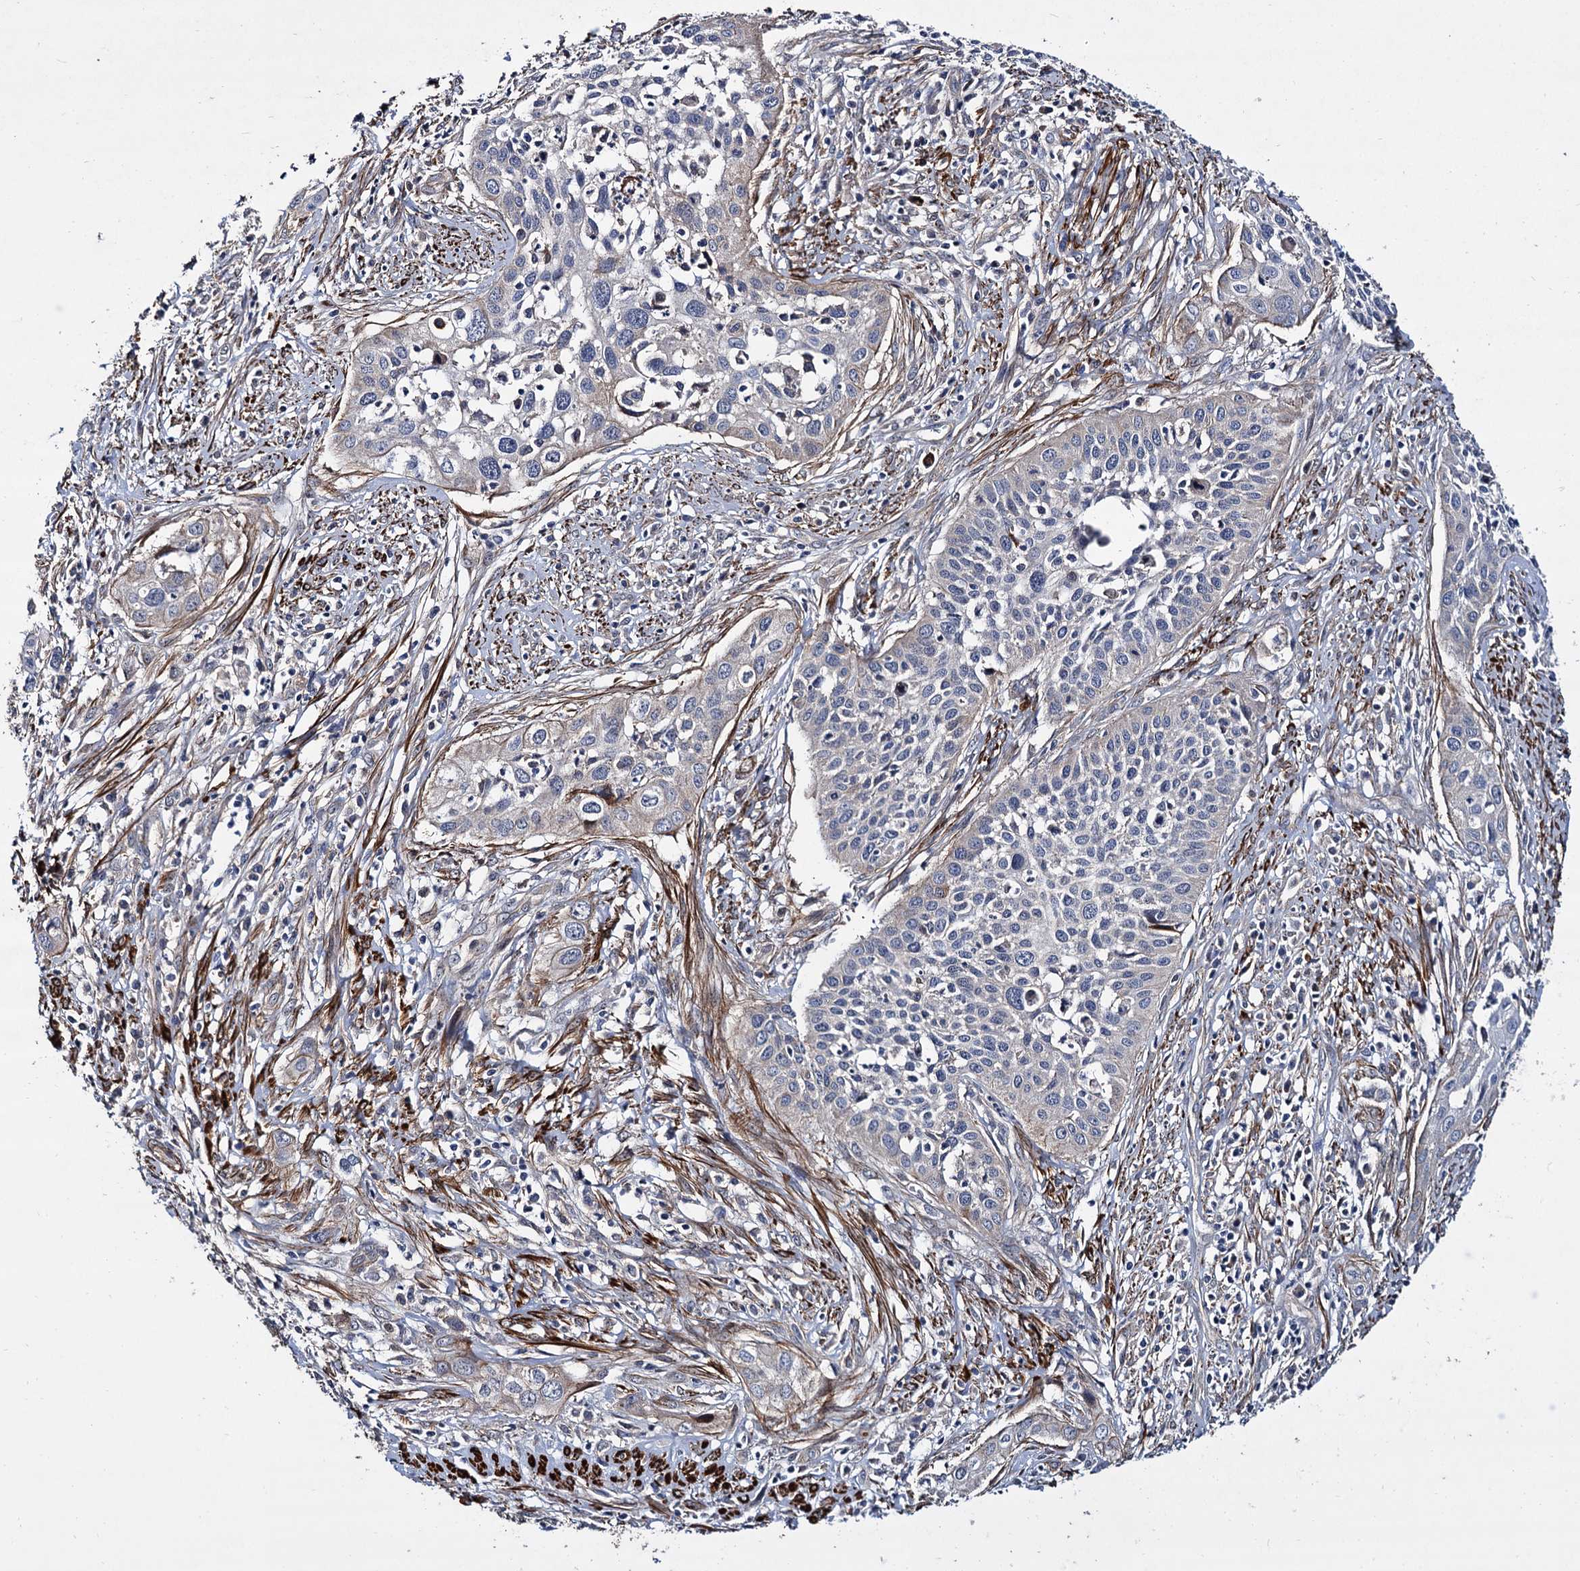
{"staining": {"intensity": "negative", "quantity": "none", "location": "none"}, "tissue": "cervical cancer", "cell_type": "Tumor cells", "image_type": "cancer", "snomed": [{"axis": "morphology", "description": "Squamous cell carcinoma, NOS"}, {"axis": "topography", "description": "Cervix"}], "caption": "This is a micrograph of immunohistochemistry staining of cervical squamous cell carcinoma, which shows no positivity in tumor cells. (DAB immunohistochemistry (IHC), high magnification).", "gene": "ISM2", "patient": {"sex": "female", "age": 34}}